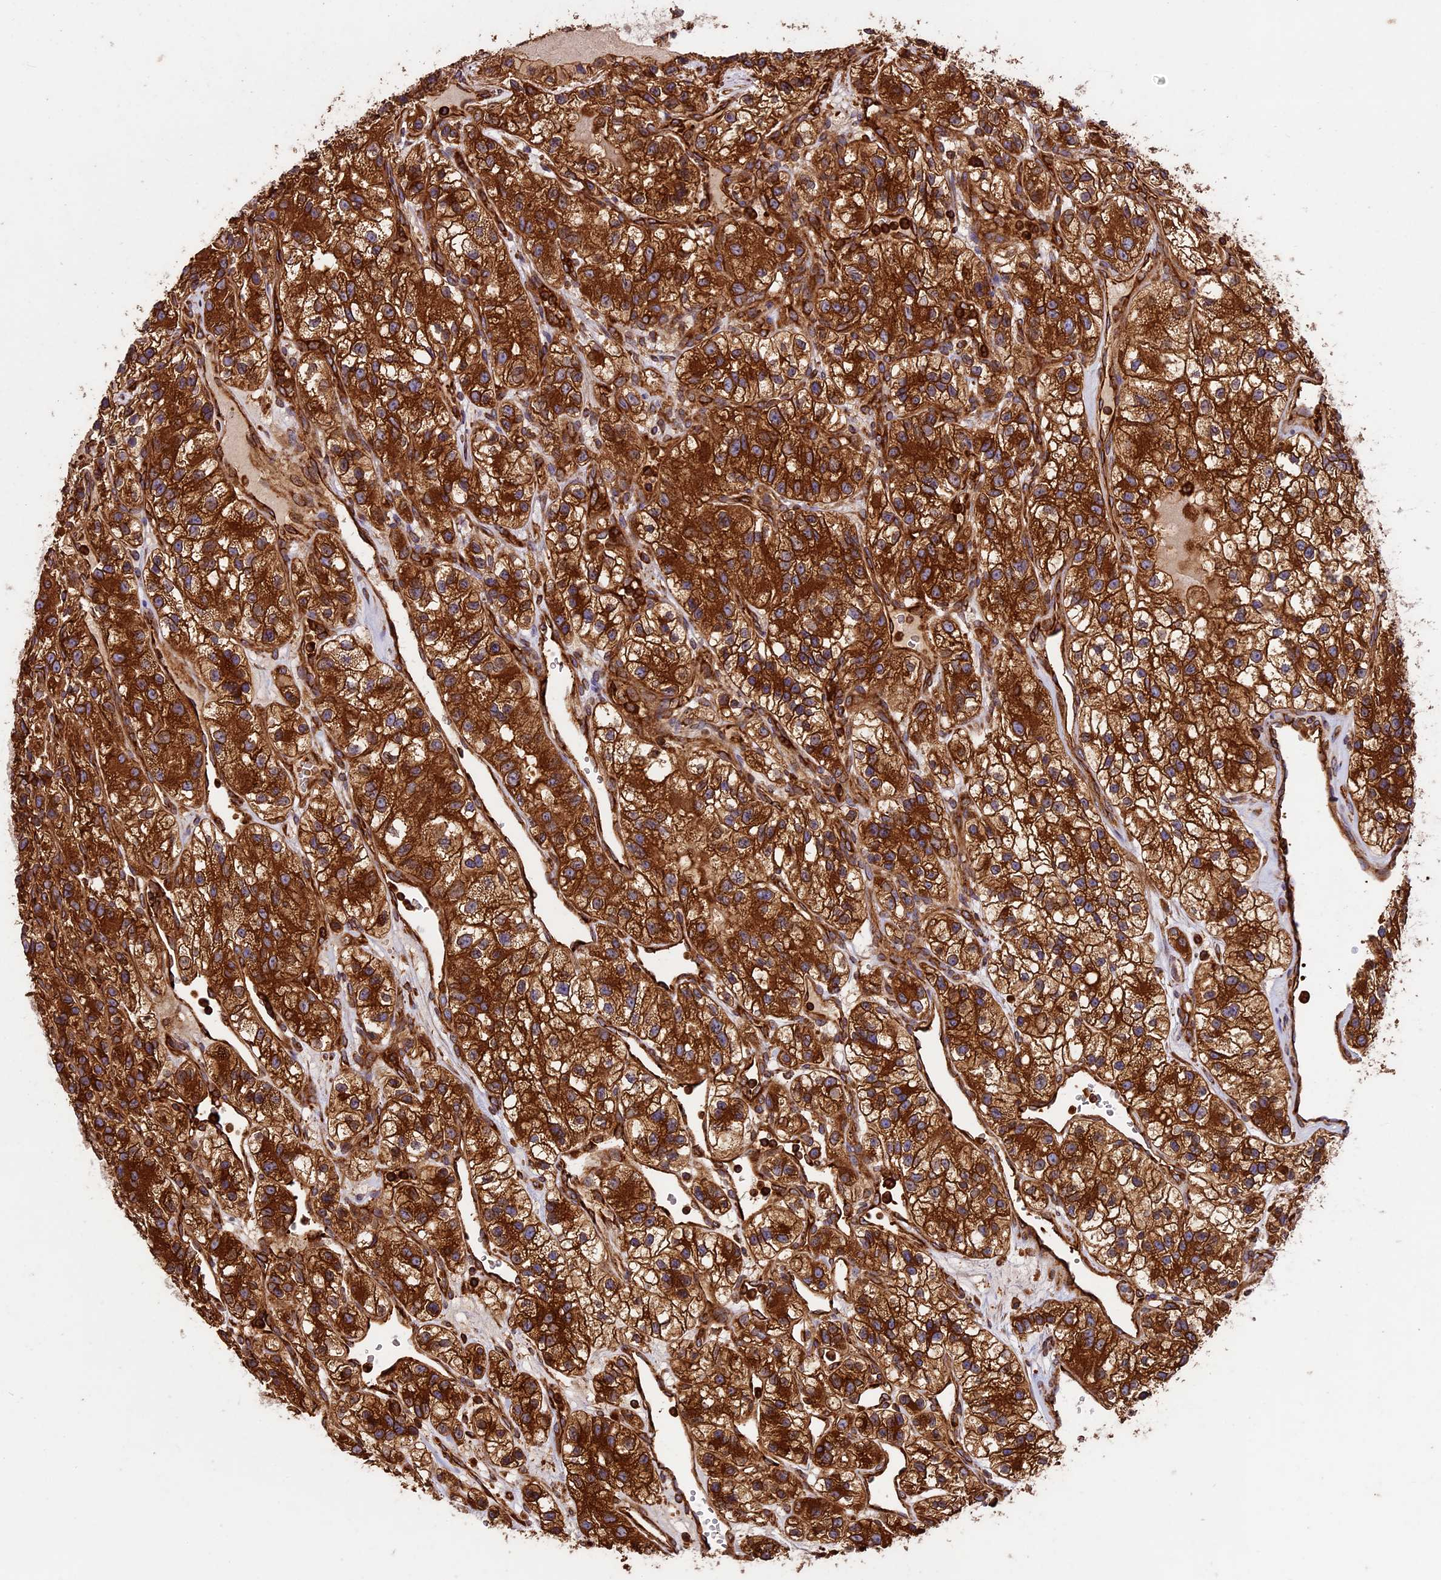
{"staining": {"intensity": "strong", "quantity": ">75%", "location": "cytoplasmic/membranous"}, "tissue": "renal cancer", "cell_type": "Tumor cells", "image_type": "cancer", "snomed": [{"axis": "morphology", "description": "Adenocarcinoma, NOS"}, {"axis": "topography", "description": "Kidney"}], "caption": "Immunohistochemical staining of human renal adenocarcinoma demonstrates high levels of strong cytoplasmic/membranous protein positivity in about >75% of tumor cells. The protein is stained brown, and the nuclei are stained in blue (DAB IHC with brightfield microscopy, high magnification).", "gene": "KARS1", "patient": {"sex": "female", "age": 57}}